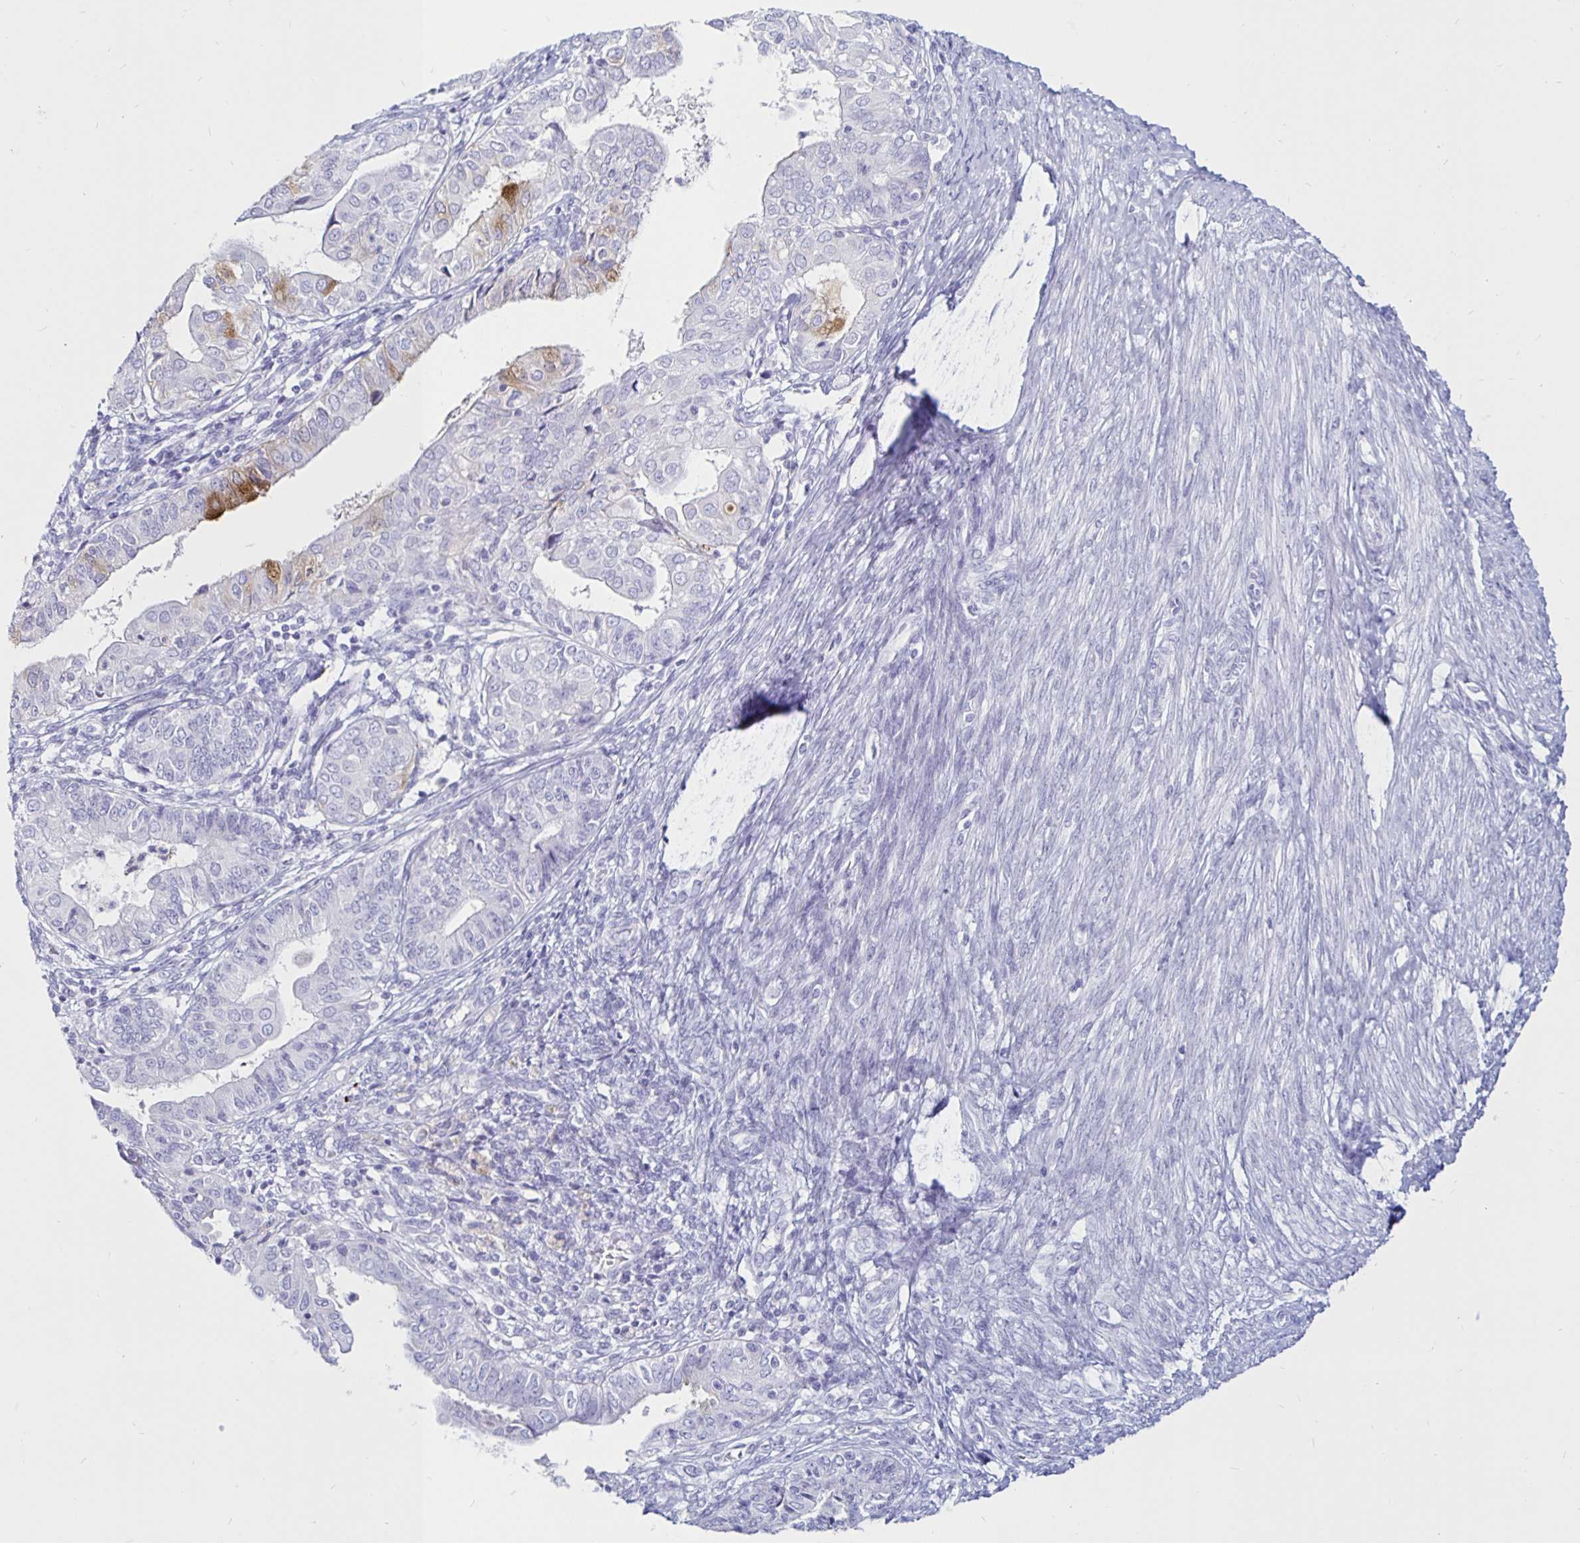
{"staining": {"intensity": "moderate", "quantity": "<25%", "location": "cytoplasmic/membranous"}, "tissue": "endometrial cancer", "cell_type": "Tumor cells", "image_type": "cancer", "snomed": [{"axis": "morphology", "description": "Adenocarcinoma, NOS"}, {"axis": "topography", "description": "Endometrium"}], "caption": "Protein expression analysis of endometrial cancer exhibits moderate cytoplasmic/membranous staining in approximately <25% of tumor cells.", "gene": "TIMP1", "patient": {"sex": "female", "age": 68}}